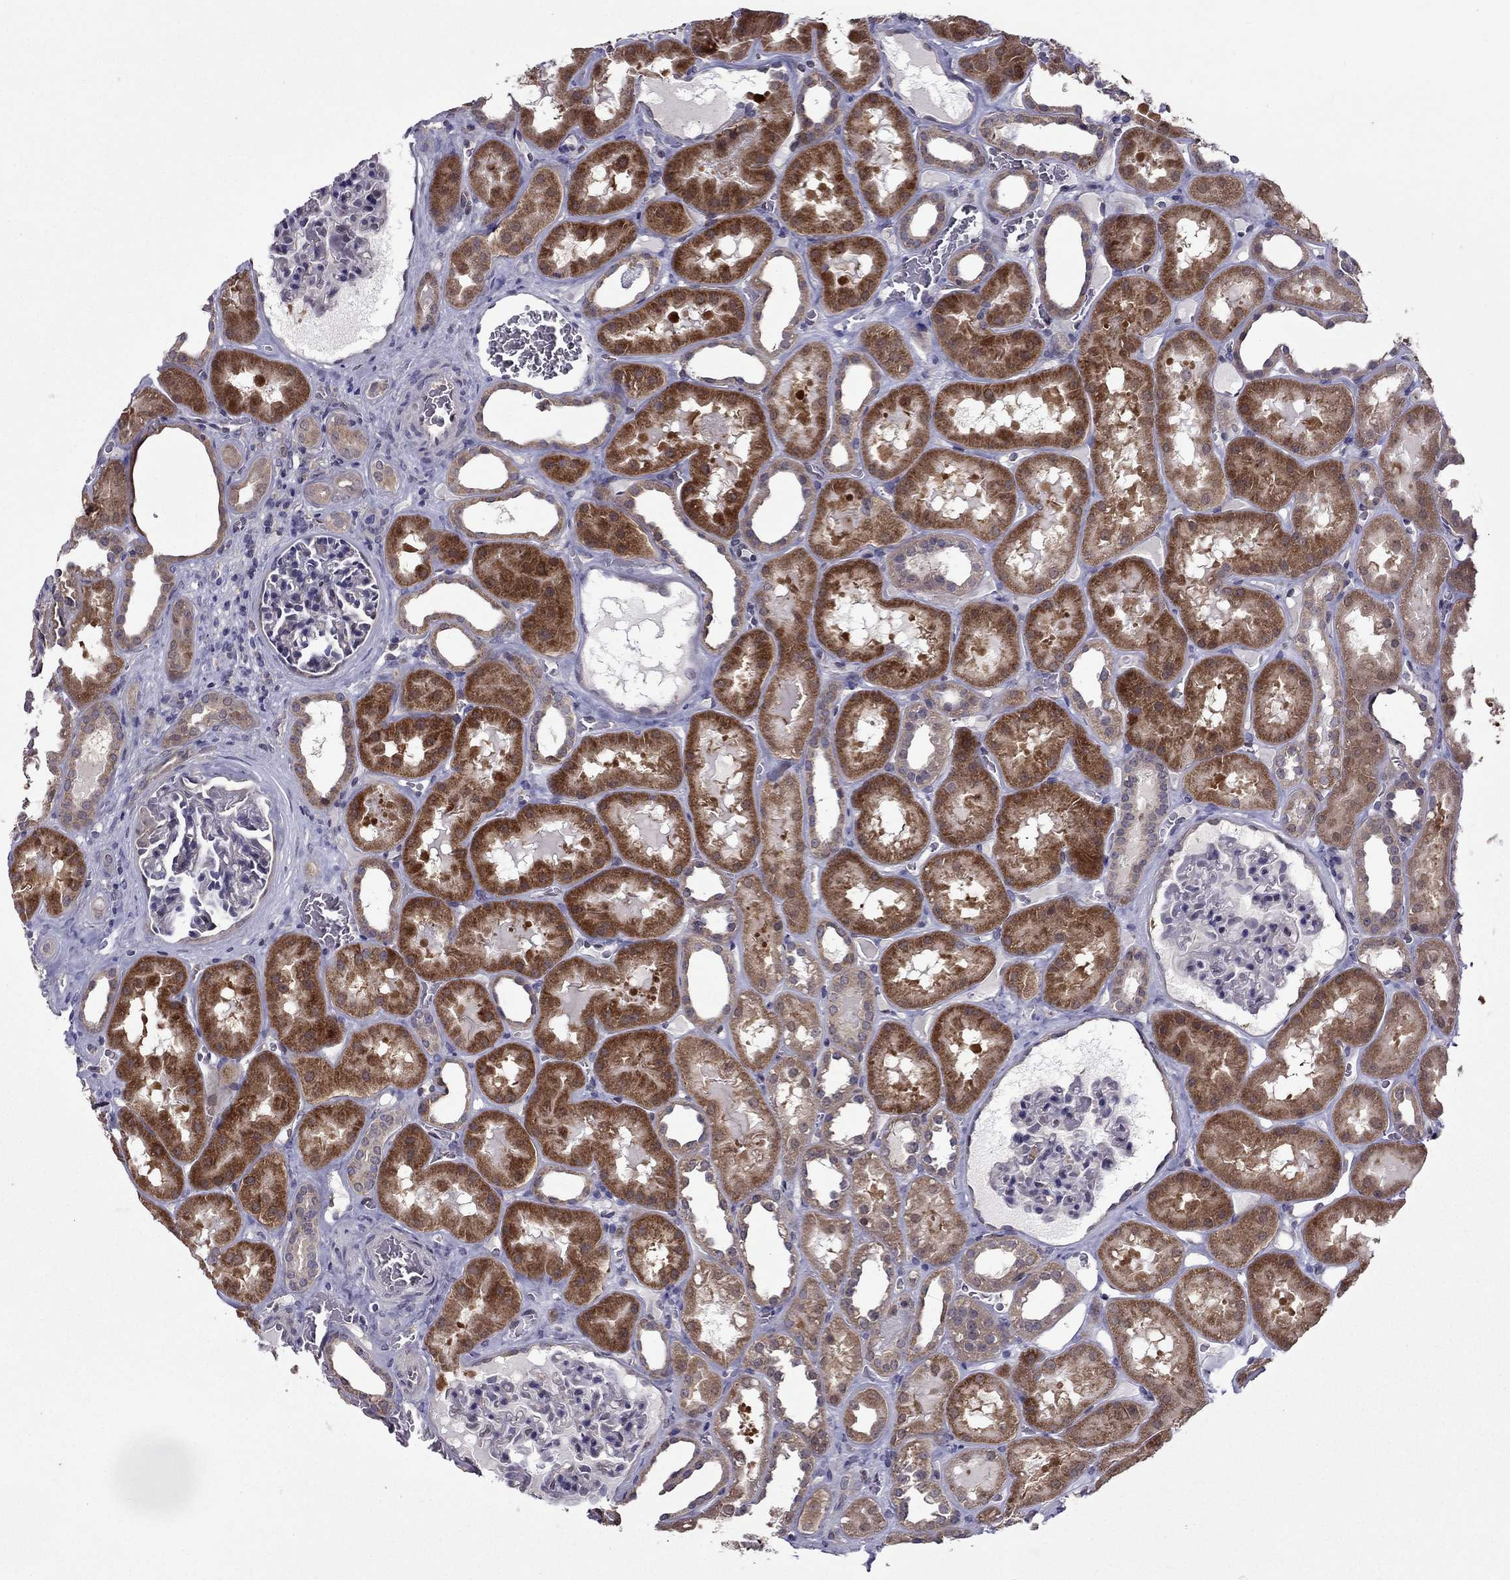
{"staining": {"intensity": "negative", "quantity": "none", "location": "none"}, "tissue": "kidney", "cell_type": "Cells in glomeruli", "image_type": "normal", "snomed": [{"axis": "morphology", "description": "Normal tissue, NOS"}, {"axis": "topography", "description": "Kidney"}], "caption": "Immunohistochemistry (IHC) micrograph of normal kidney: human kidney stained with DAB (3,3'-diaminobenzidine) shows no significant protein positivity in cells in glomeruli.", "gene": "CDK5", "patient": {"sex": "female", "age": 41}}